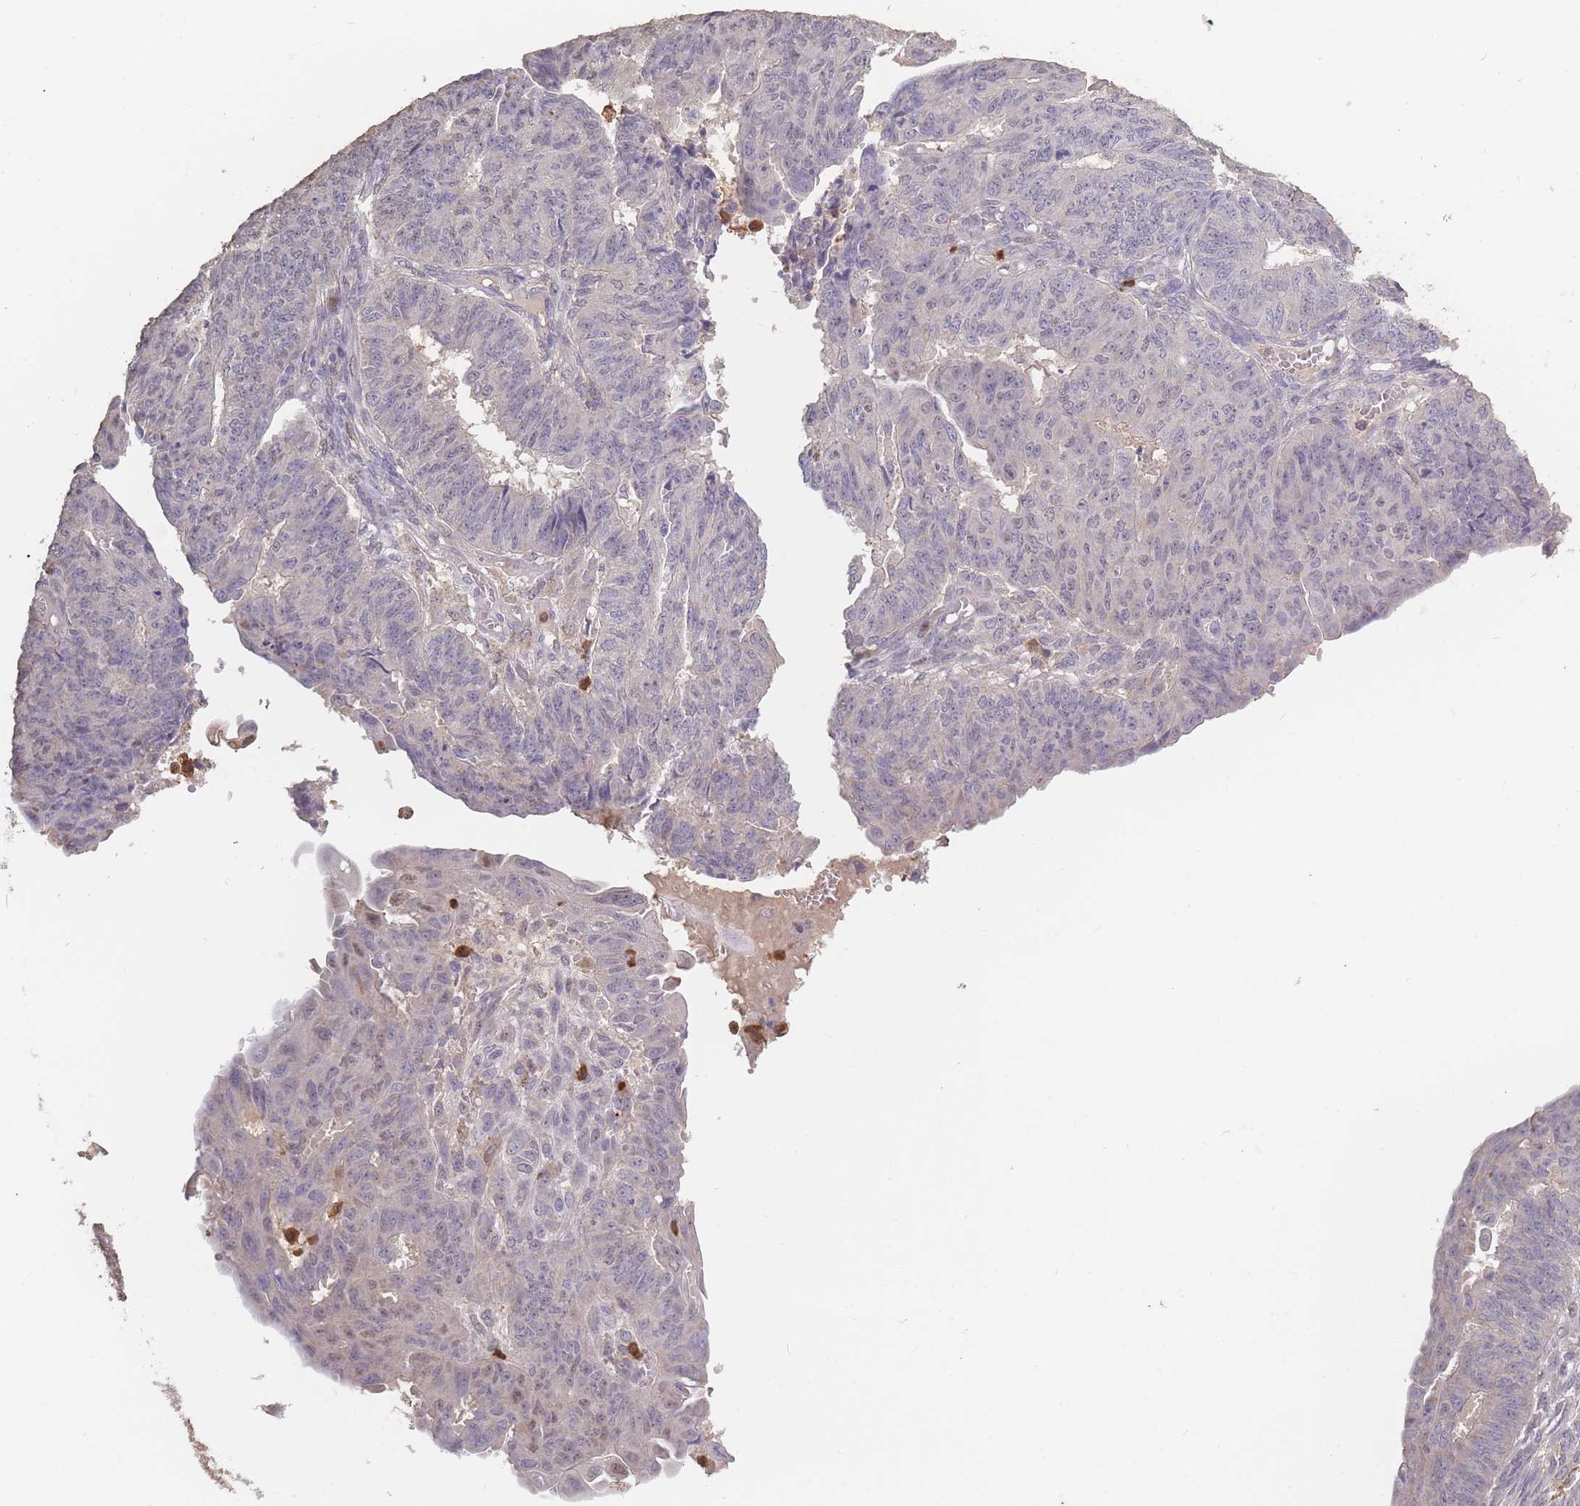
{"staining": {"intensity": "negative", "quantity": "none", "location": "none"}, "tissue": "endometrial cancer", "cell_type": "Tumor cells", "image_type": "cancer", "snomed": [{"axis": "morphology", "description": "Adenocarcinoma, NOS"}, {"axis": "topography", "description": "Endometrium"}], "caption": "The immunohistochemistry micrograph has no significant staining in tumor cells of endometrial adenocarcinoma tissue.", "gene": "BST1", "patient": {"sex": "female", "age": 32}}